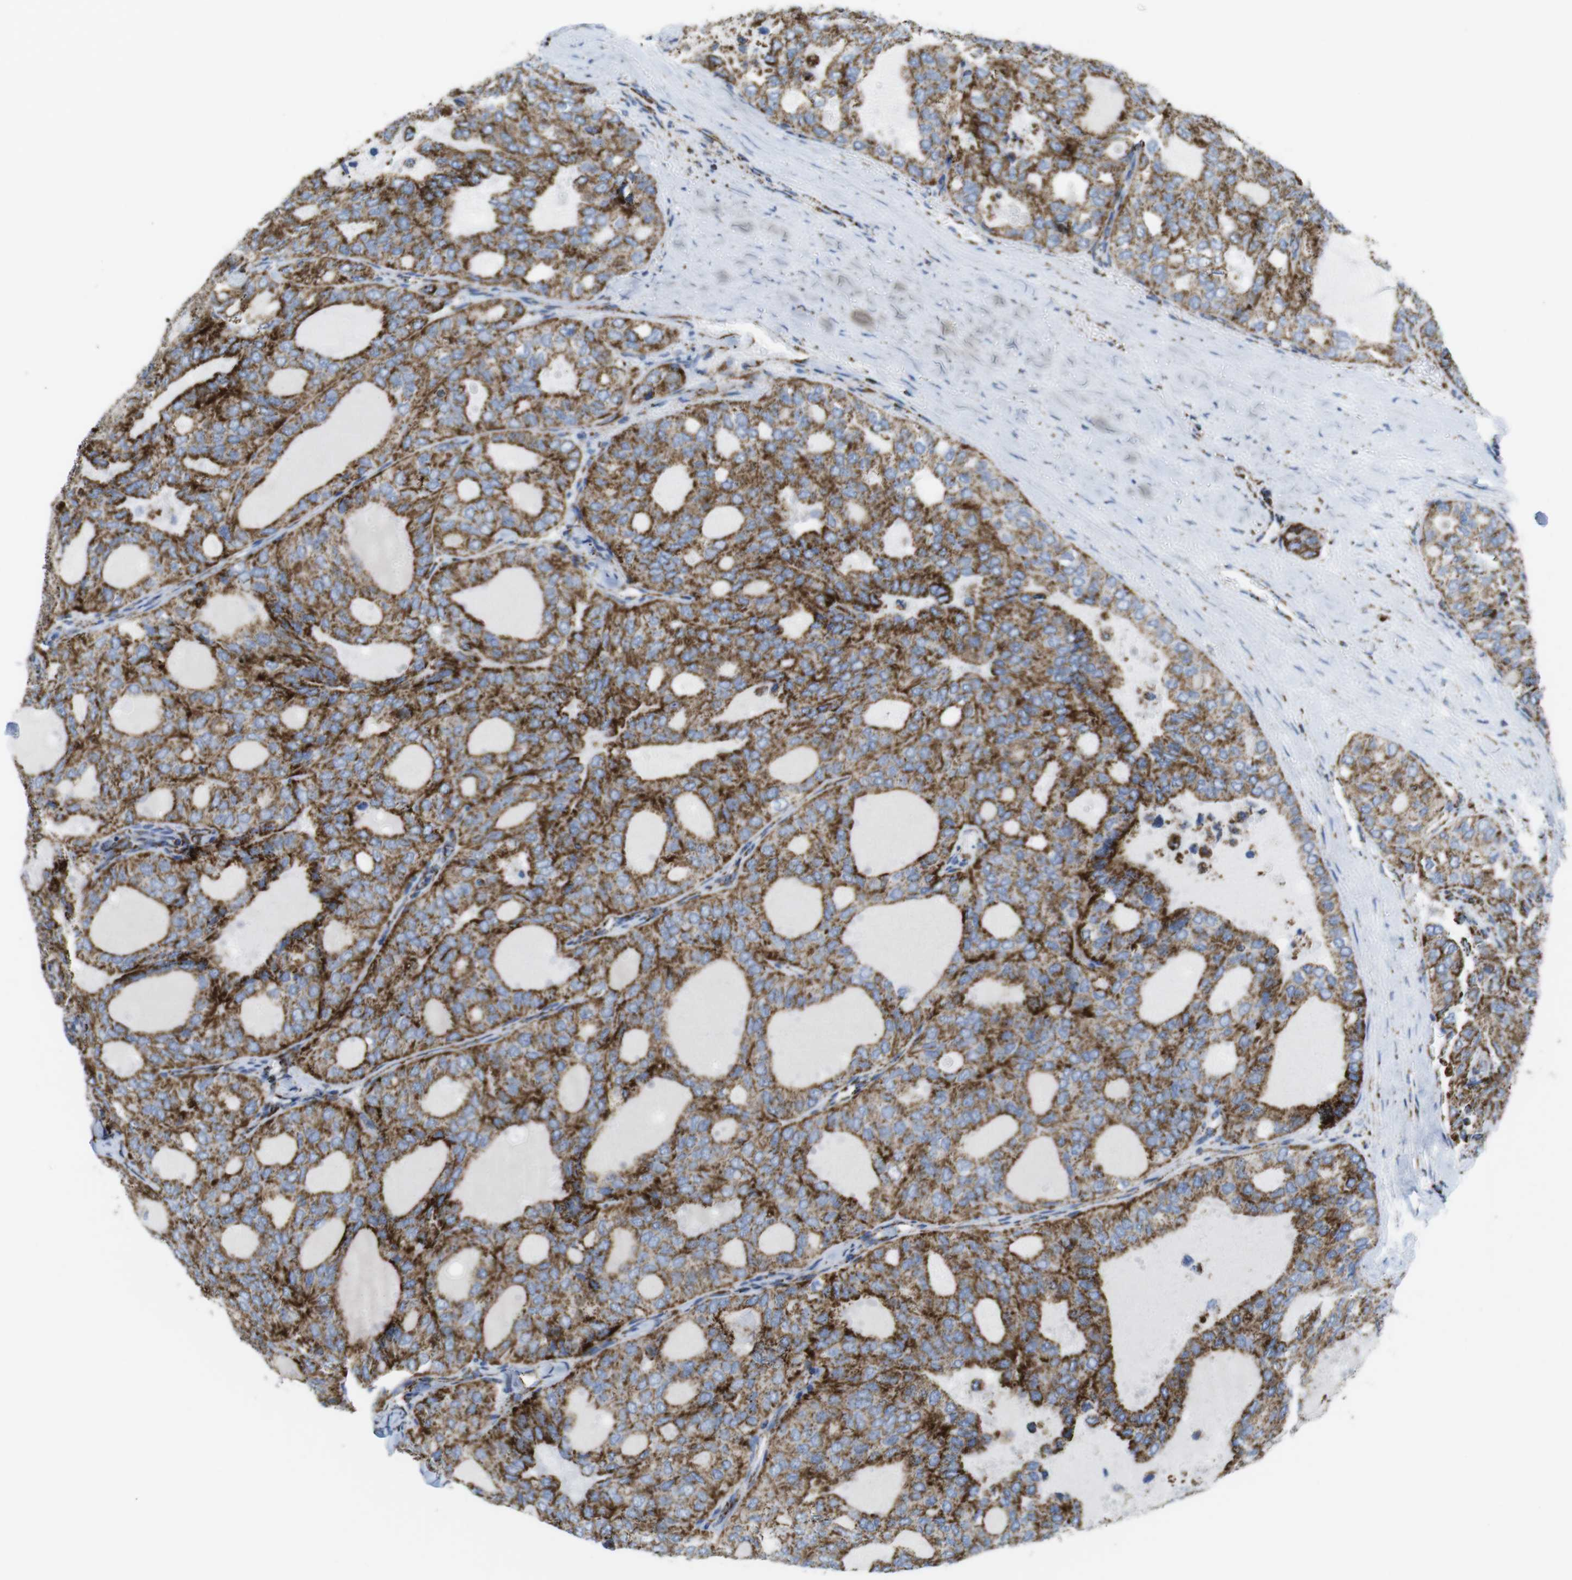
{"staining": {"intensity": "moderate", "quantity": ">75%", "location": "cytoplasmic/membranous"}, "tissue": "thyroid cancer", "cell_type": "Tumor cells", "image_type": "cancer", "snomed": [{"axis": "morphology", "description": "Follicular adenoma carcinoma, NOS"}, {"axis": "topography", "description": "Thyroid gland"}], "caption": "A micrograph of human thyroid cancer stained for a protein exhibits moderate cytoplasmic/membranous brown staining in tumor cells.", "gene": "ATP5PO", "patient": {"sex": "male", "age": 75}}